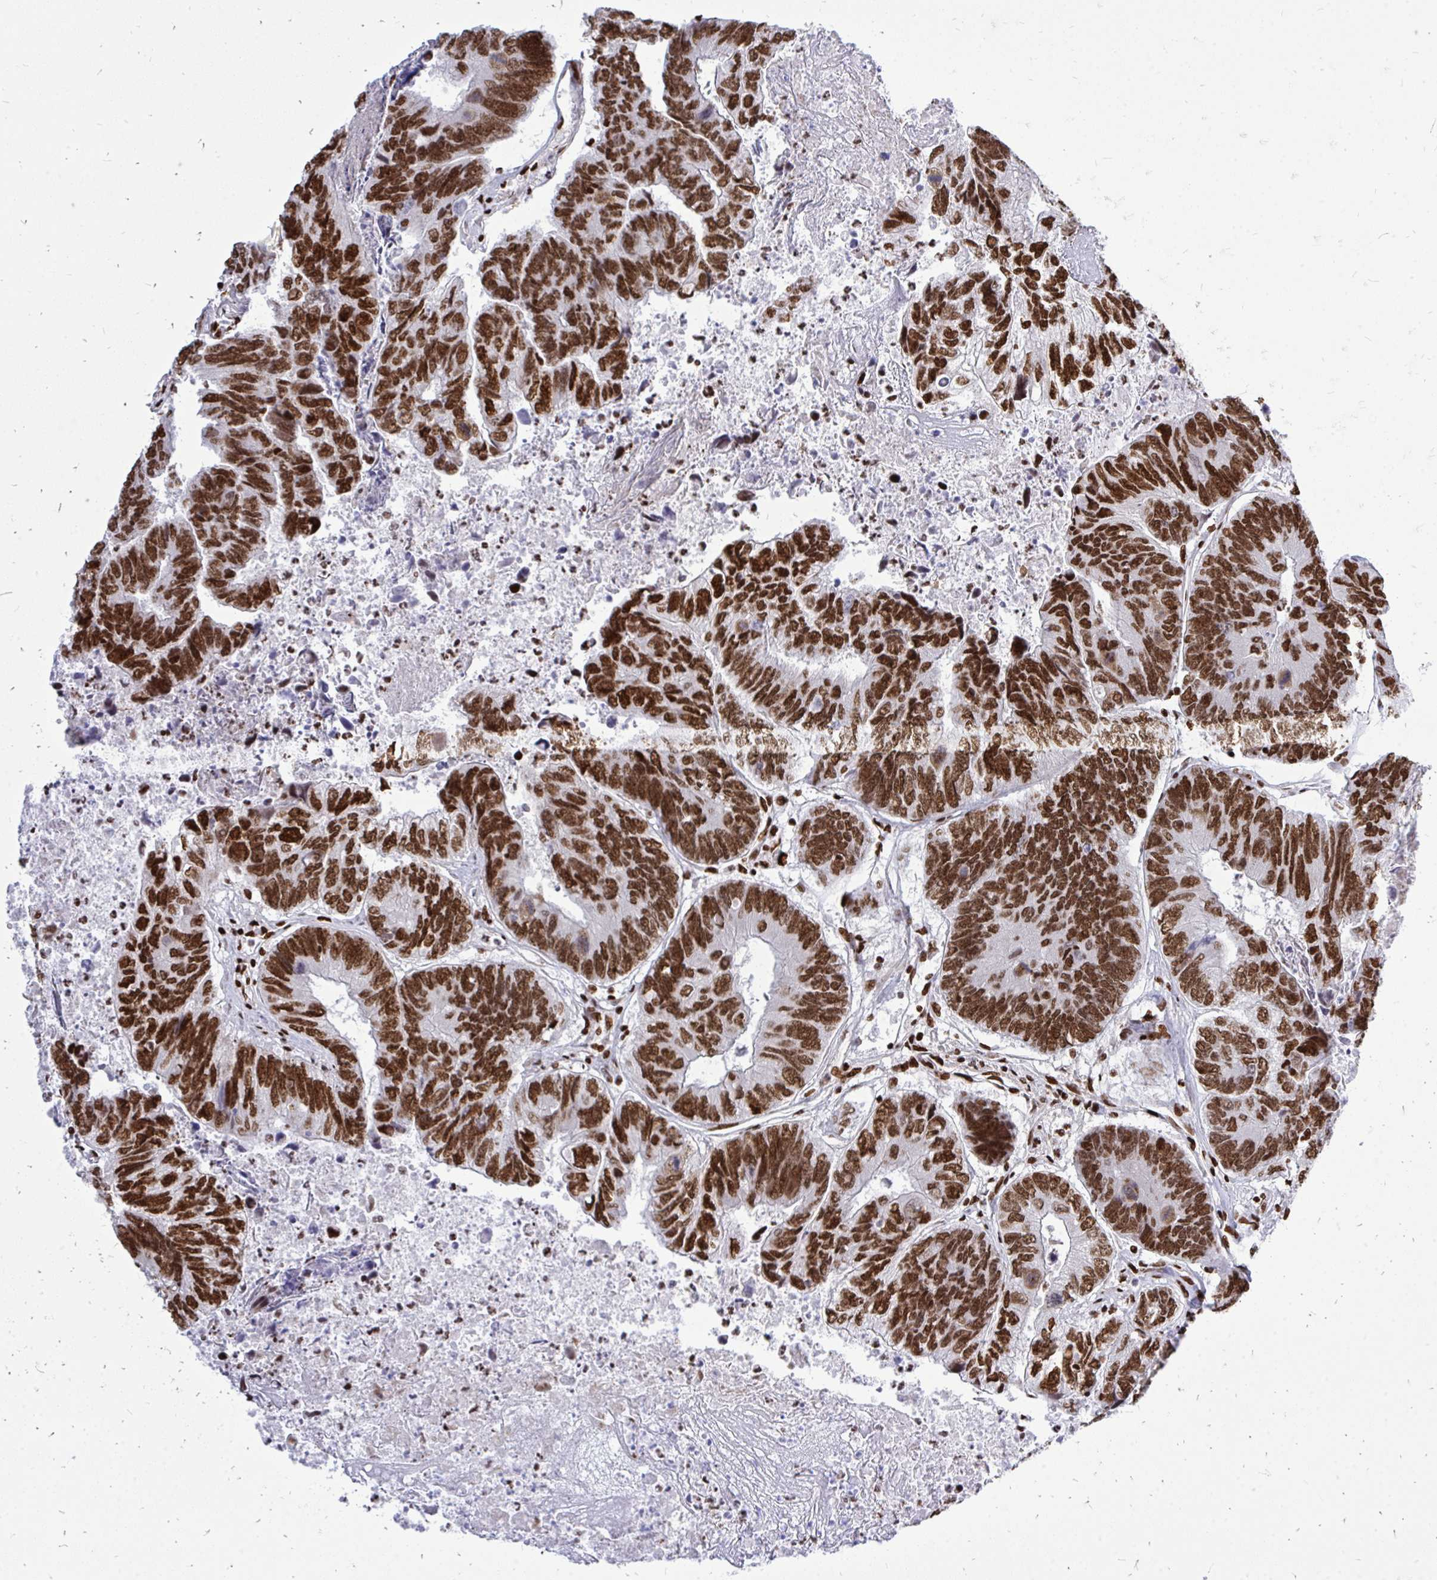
{"staining": {"intensity": "strong", "quantity": ">75%", "location": "nuclear"}, "tissue": "colorectal cancer", "cell_type": "Tumor cells", "image_type": "cancer", "snomed": [{"axis": "morphology", "description": "Adenocarcinoma, NOS"}, {"axis": "topography", "description": "Colon"}], "caption": "A histopathology image of human colorectal adenocarcinoma stained for a protein reveals strong nuclear brown staining in tumor cells. (Stains: DAB in brown, nuclei in blue, Microscopy: brightfield microscopy at high magnification).", "gene": "TBL1Y", "patient": {"sex": "female", "age": 67}}